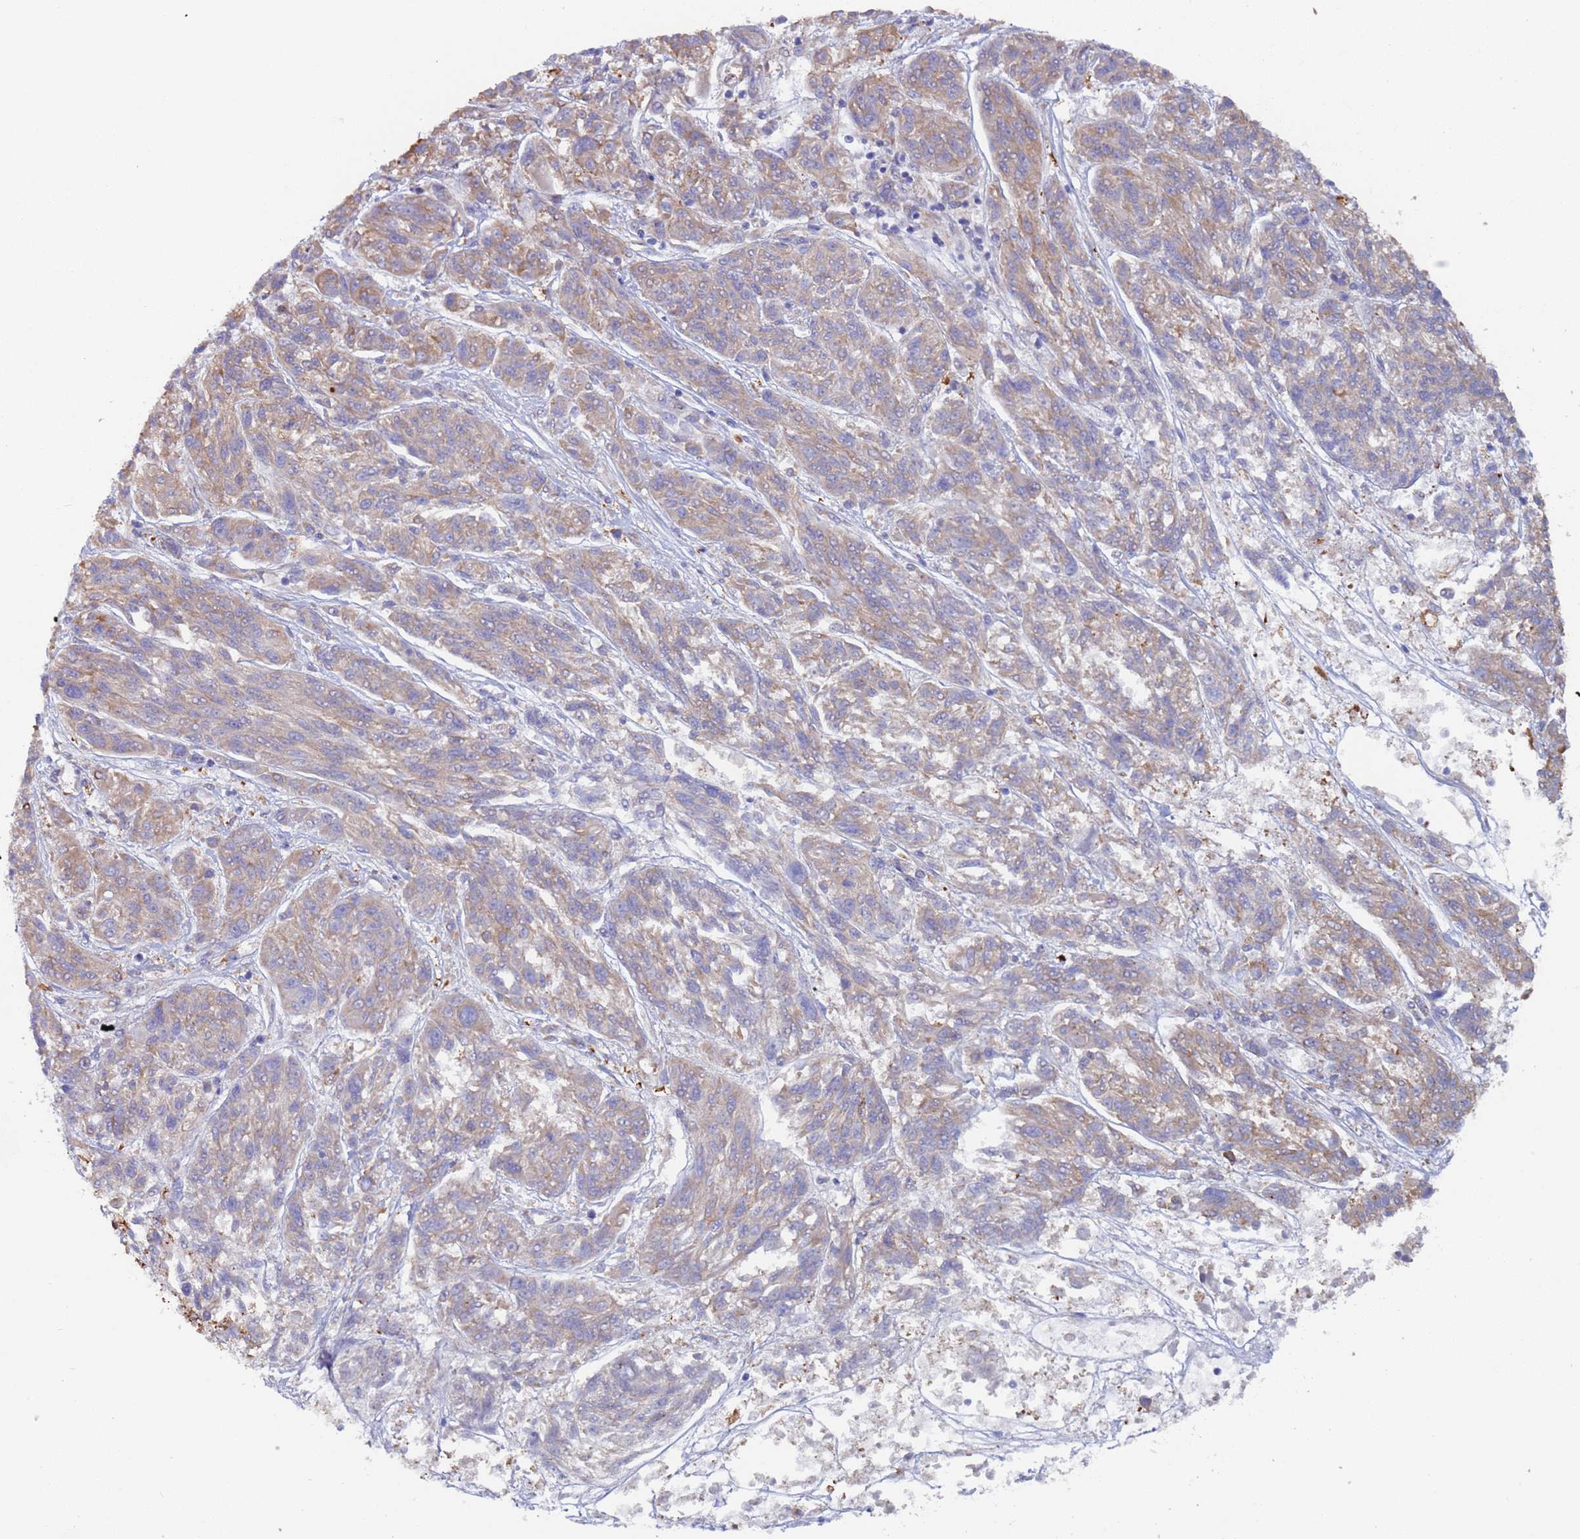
{"staining": {"intensity": "weak", "quantity": ">75%", "location": "cytoplasmic/membranous"}, "tissue": "melanoma", "cell_type": "Tumor cells", "image_type": "cancer", "snomed": [{"axis": "morphology", "description": "Malignant melanoma, NOS"}, {"axis": "topography", "description": "Skin"}], "caption": "Melanoma tissue reveals weak cytoplasmic/membranous expression in about >75% of tumor cells", "gene": "ZNF844", "patient": {"sex": "male", "age": 53}}